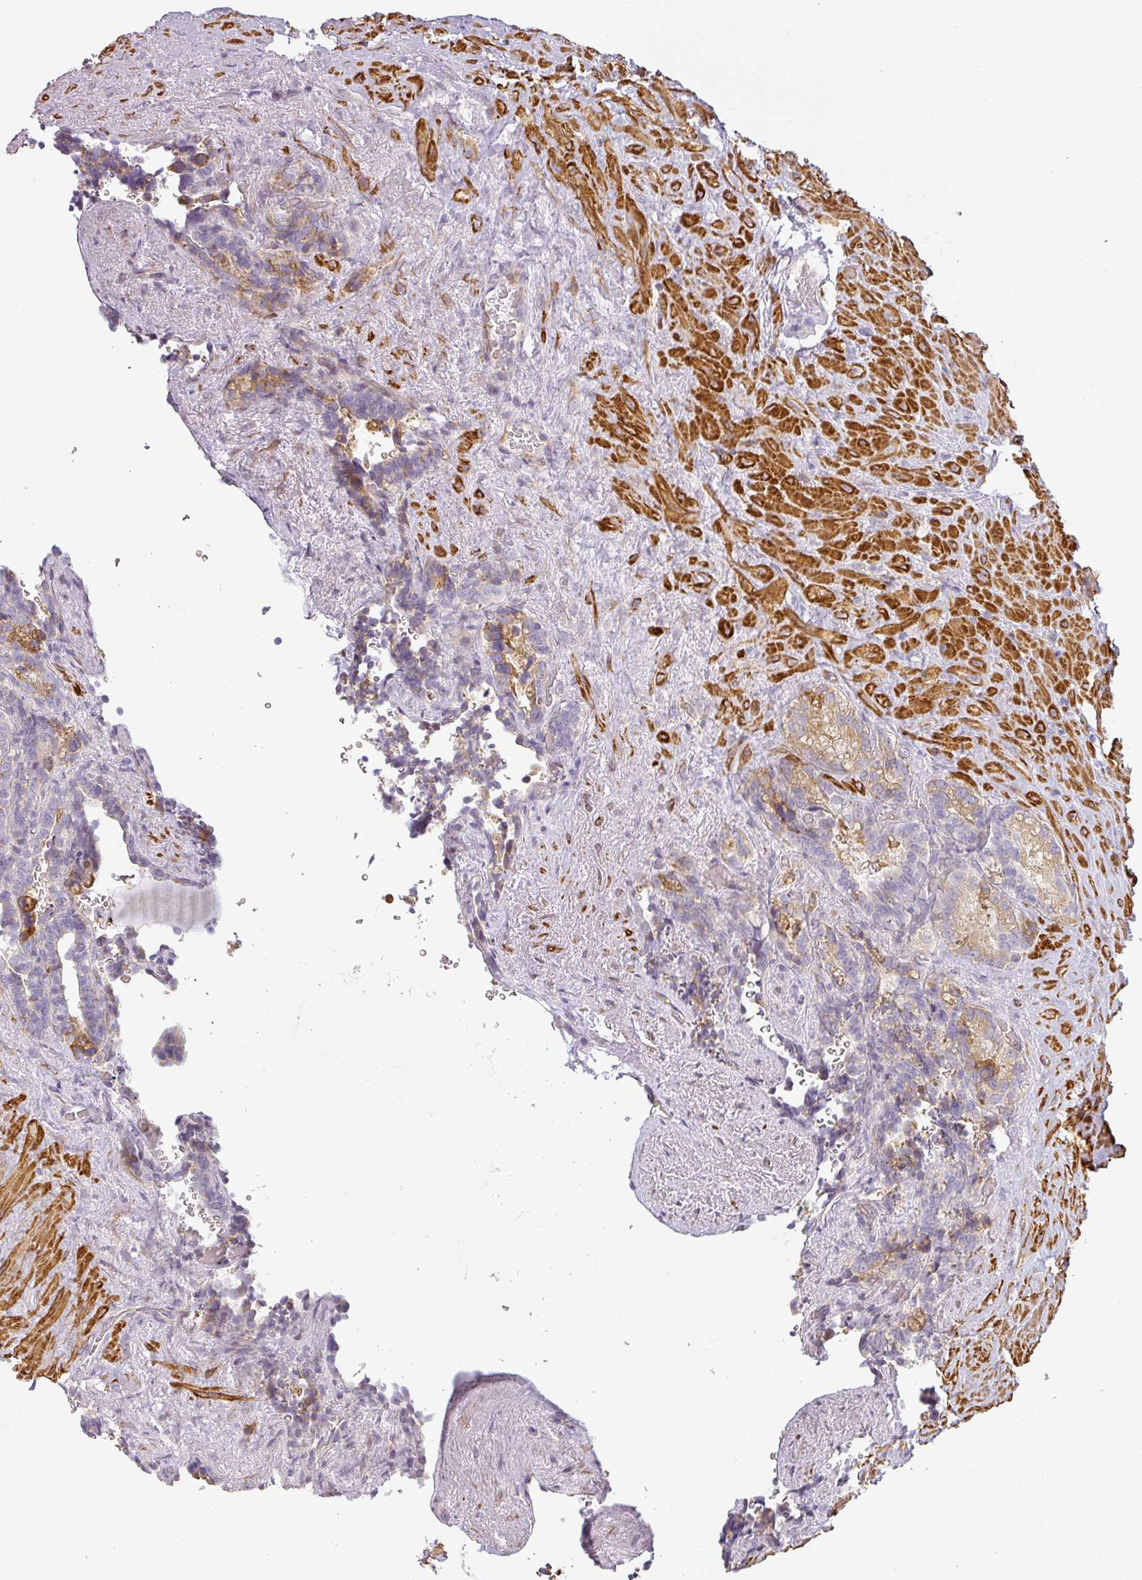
{"staining": {"intensity": "moderate", "quantity": "25%-75%", "location": "cytoplasmic/membranous"}, "tissue": "seminal vesicle", "cell_type": "Glandular cells", "image_type": "normal", "snomed": [{"axis": "morphology", "description": "Normal tissue, NOS"}, {"axis": "topography", "description": "Seminal veicle"}], "caption": "There is medium levels of moderate cytoplasmic/membranous staining in glandular cells of benign seminal vesicle, as demonstrated by immunohistochemical staining (brown color).", "gene": "CCDC144A", "patient": {"sex": "male", "age": 62}}